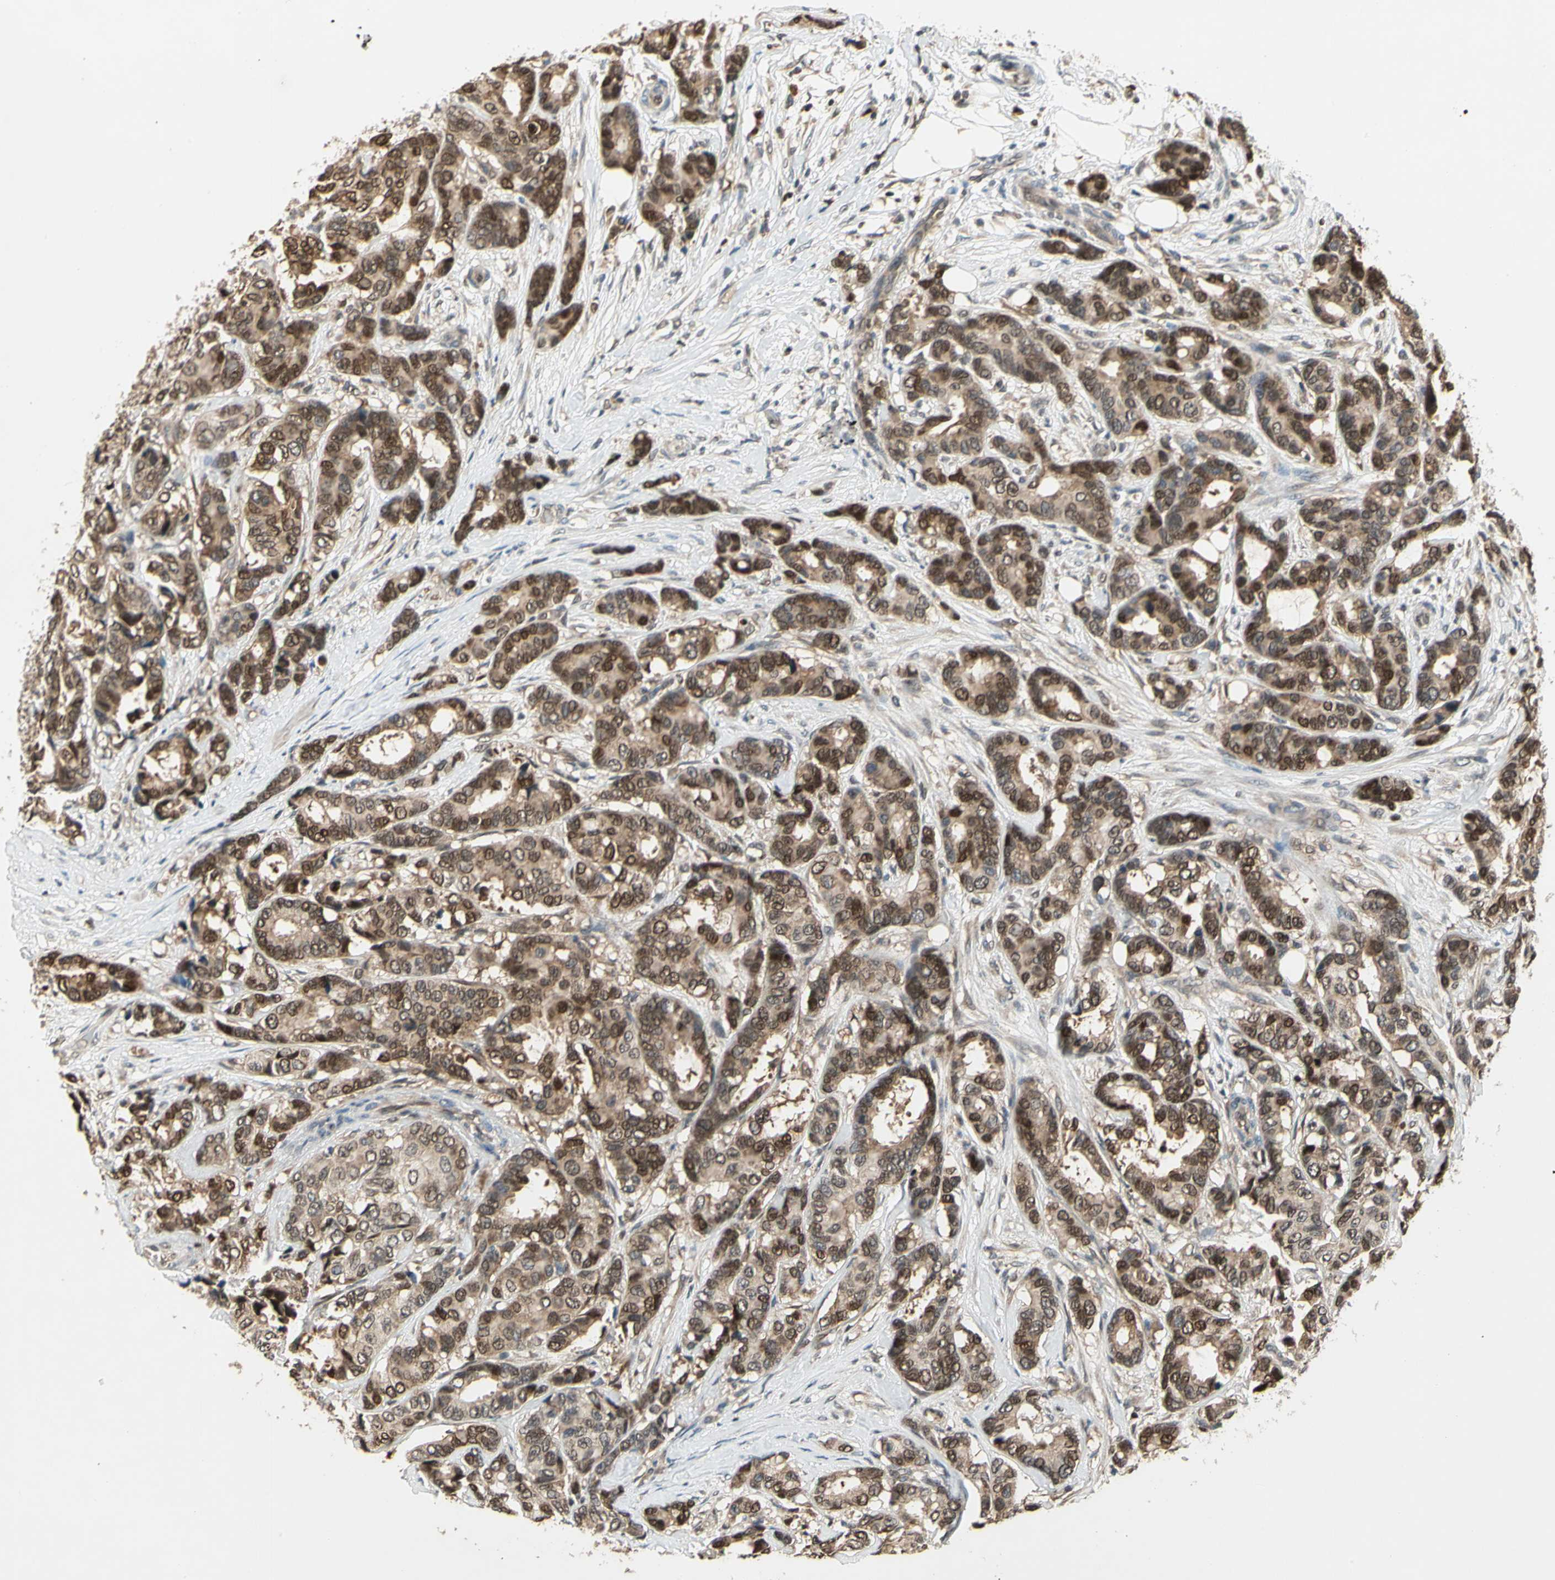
{"staining": {"intensity": "weak", "quantity": ">75%", "location": "cytoplasmic/membranous"}, "tissue": "breast cancer", "cell_type": "Tumor cells", "image_type": "cancer", "snomed": [{"axis": "morphology", "description": "Duct carcinoma"}, {"axis": "topography", "description": "Breast"}], "caption": "A low amount of weak cytoplasmic/membranous expression is seen in about >75% of tumor cells in breast cancer (intraductal carcinoma) tissue. (IHC, brightfield microscopy, high magnification).", "gene": "GSR", "patient": {"sex": "female", "age": 87}}